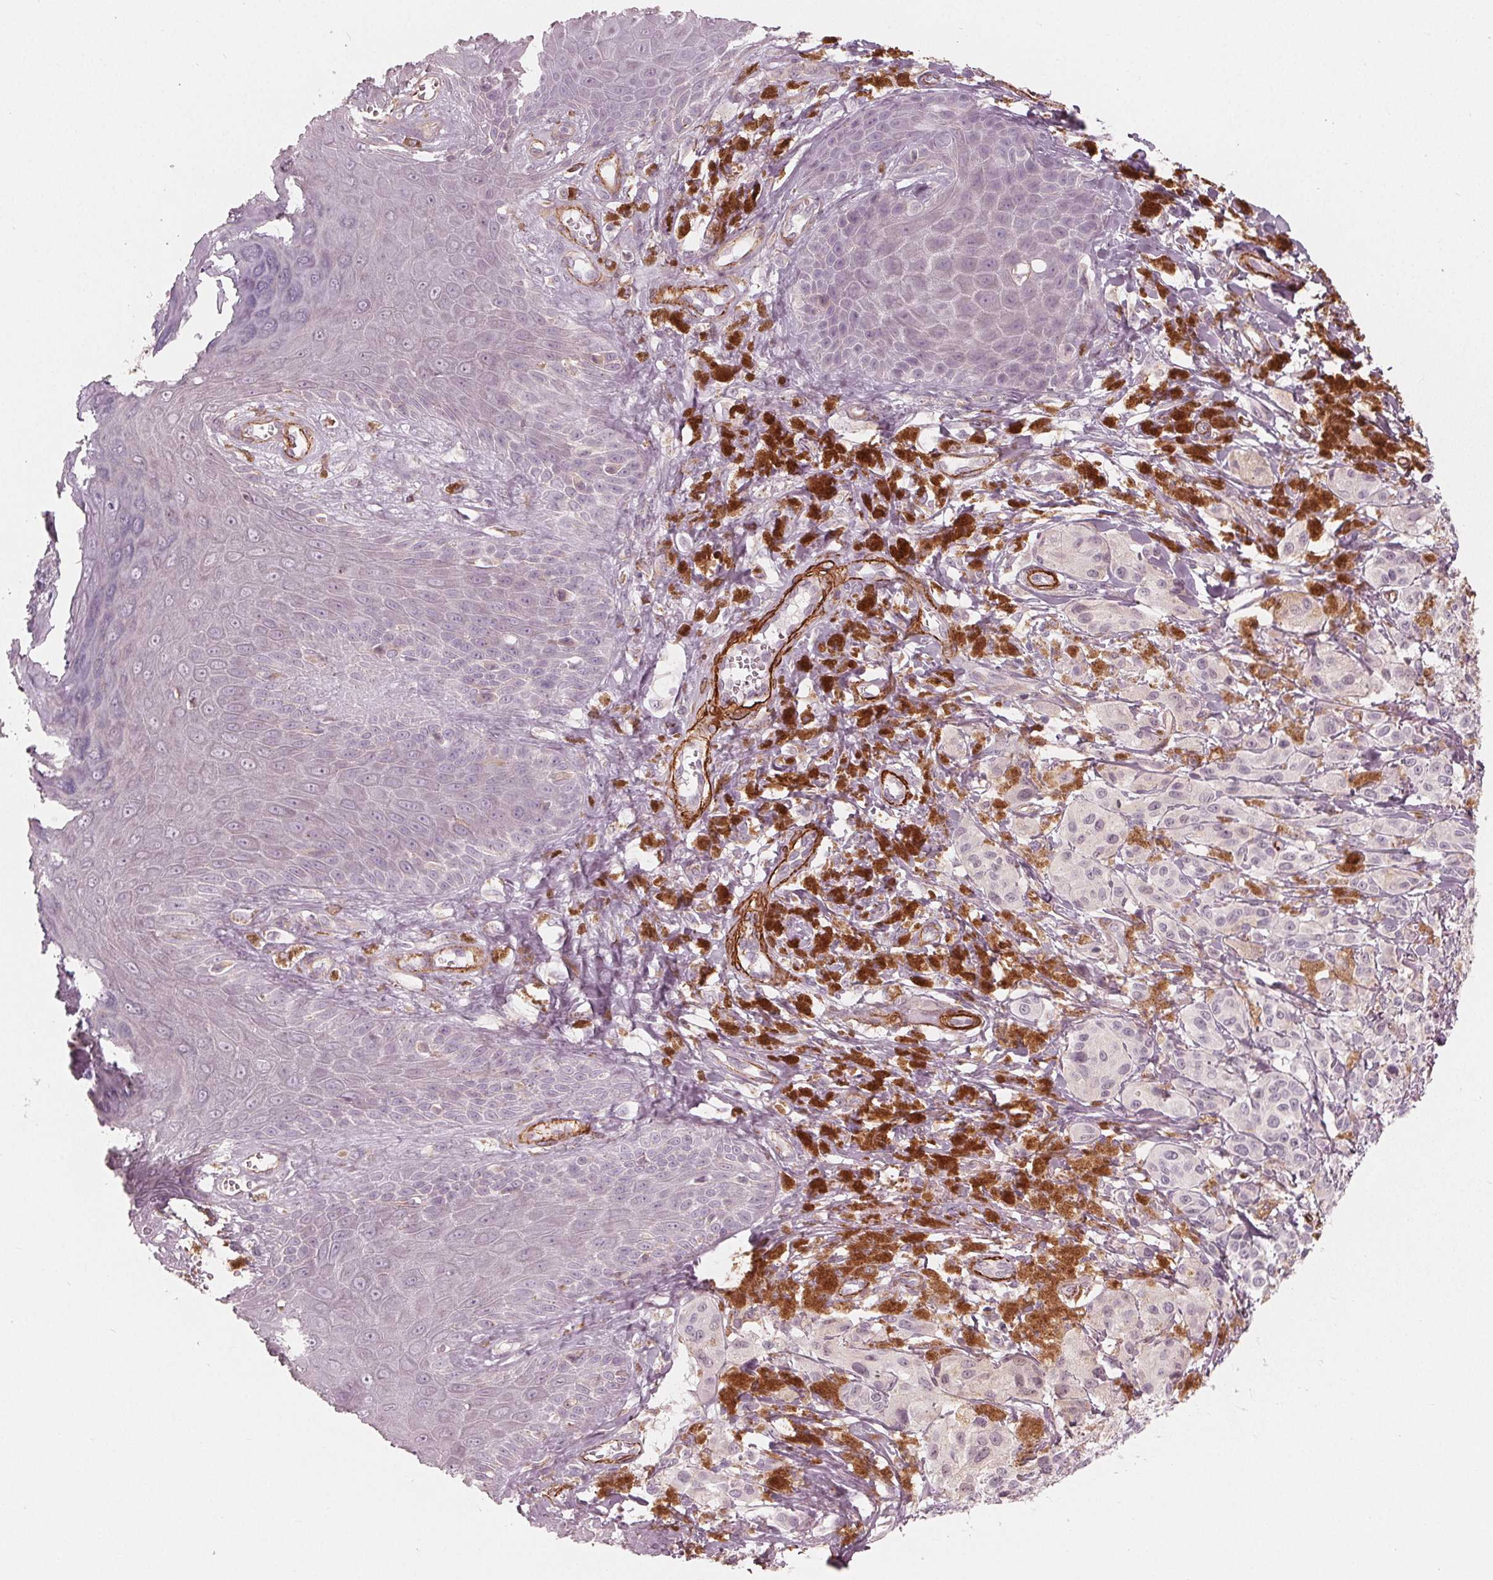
{"staining": {"intensity": "negative", "quantity": "none", "location": "none"}, "tissue": "melanoma", "cell_type": "Tumor cells", "image_type": "cancer", "snomed": [{"axis": "morphology", "description": "Malignant melanoma, NOS"}, {"axis": "topography", "description": "Skin"}], "caption": "Micrograph shows no significant protein expression in tumor cells of malignant melanoma.", "gene": "MIER3", "patient": {"sex": "female", "age": 80}}